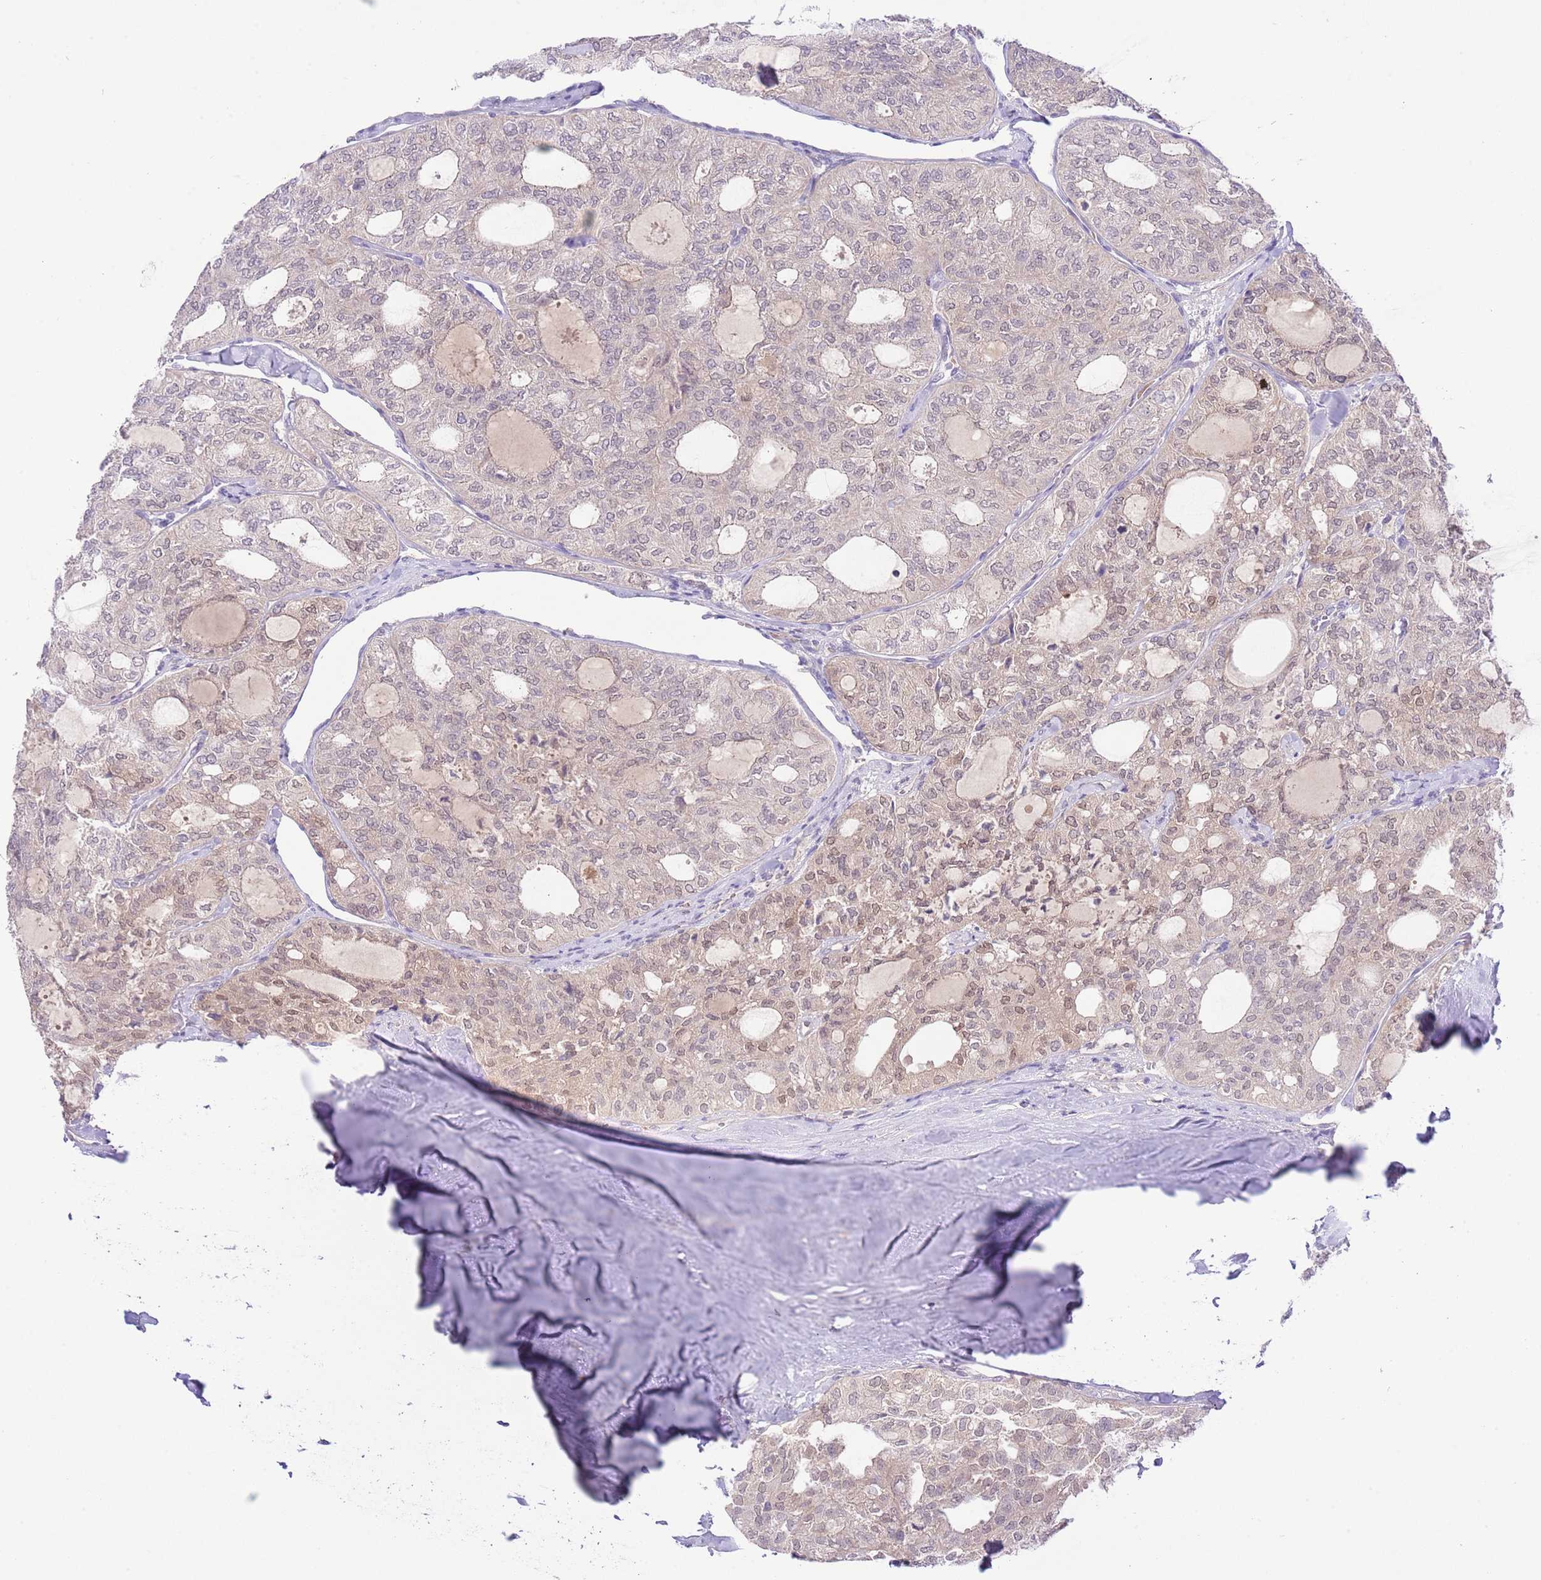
{"staining": {"intensity": "weak", "quantity": "25%-75%", "location": "cytoplasmic/membranous,nuclear"}, "tissue": "thyroid cancer", "cell_type": "Tumor cells", "image_type": "cancer", "snomed": [{"axis": "morphology", "description": "Follicular adenoma carcinoma, NOS"}, {"axis": "topography", "description": "Thyroid gland"}], "caption": "Immunohistochemistry (IHC) of human thyroid cancer (follicular adenoma carcinoma) reveals low levels of weak cytoplasmic/membranous and nuclear expression in approximately 25%-75% of tumor cells. The protein of interest is shown in brown color, while the nuclei are stained blue.", "gene": "GALK2", "patient": {"sex": "male", "age": 75}}